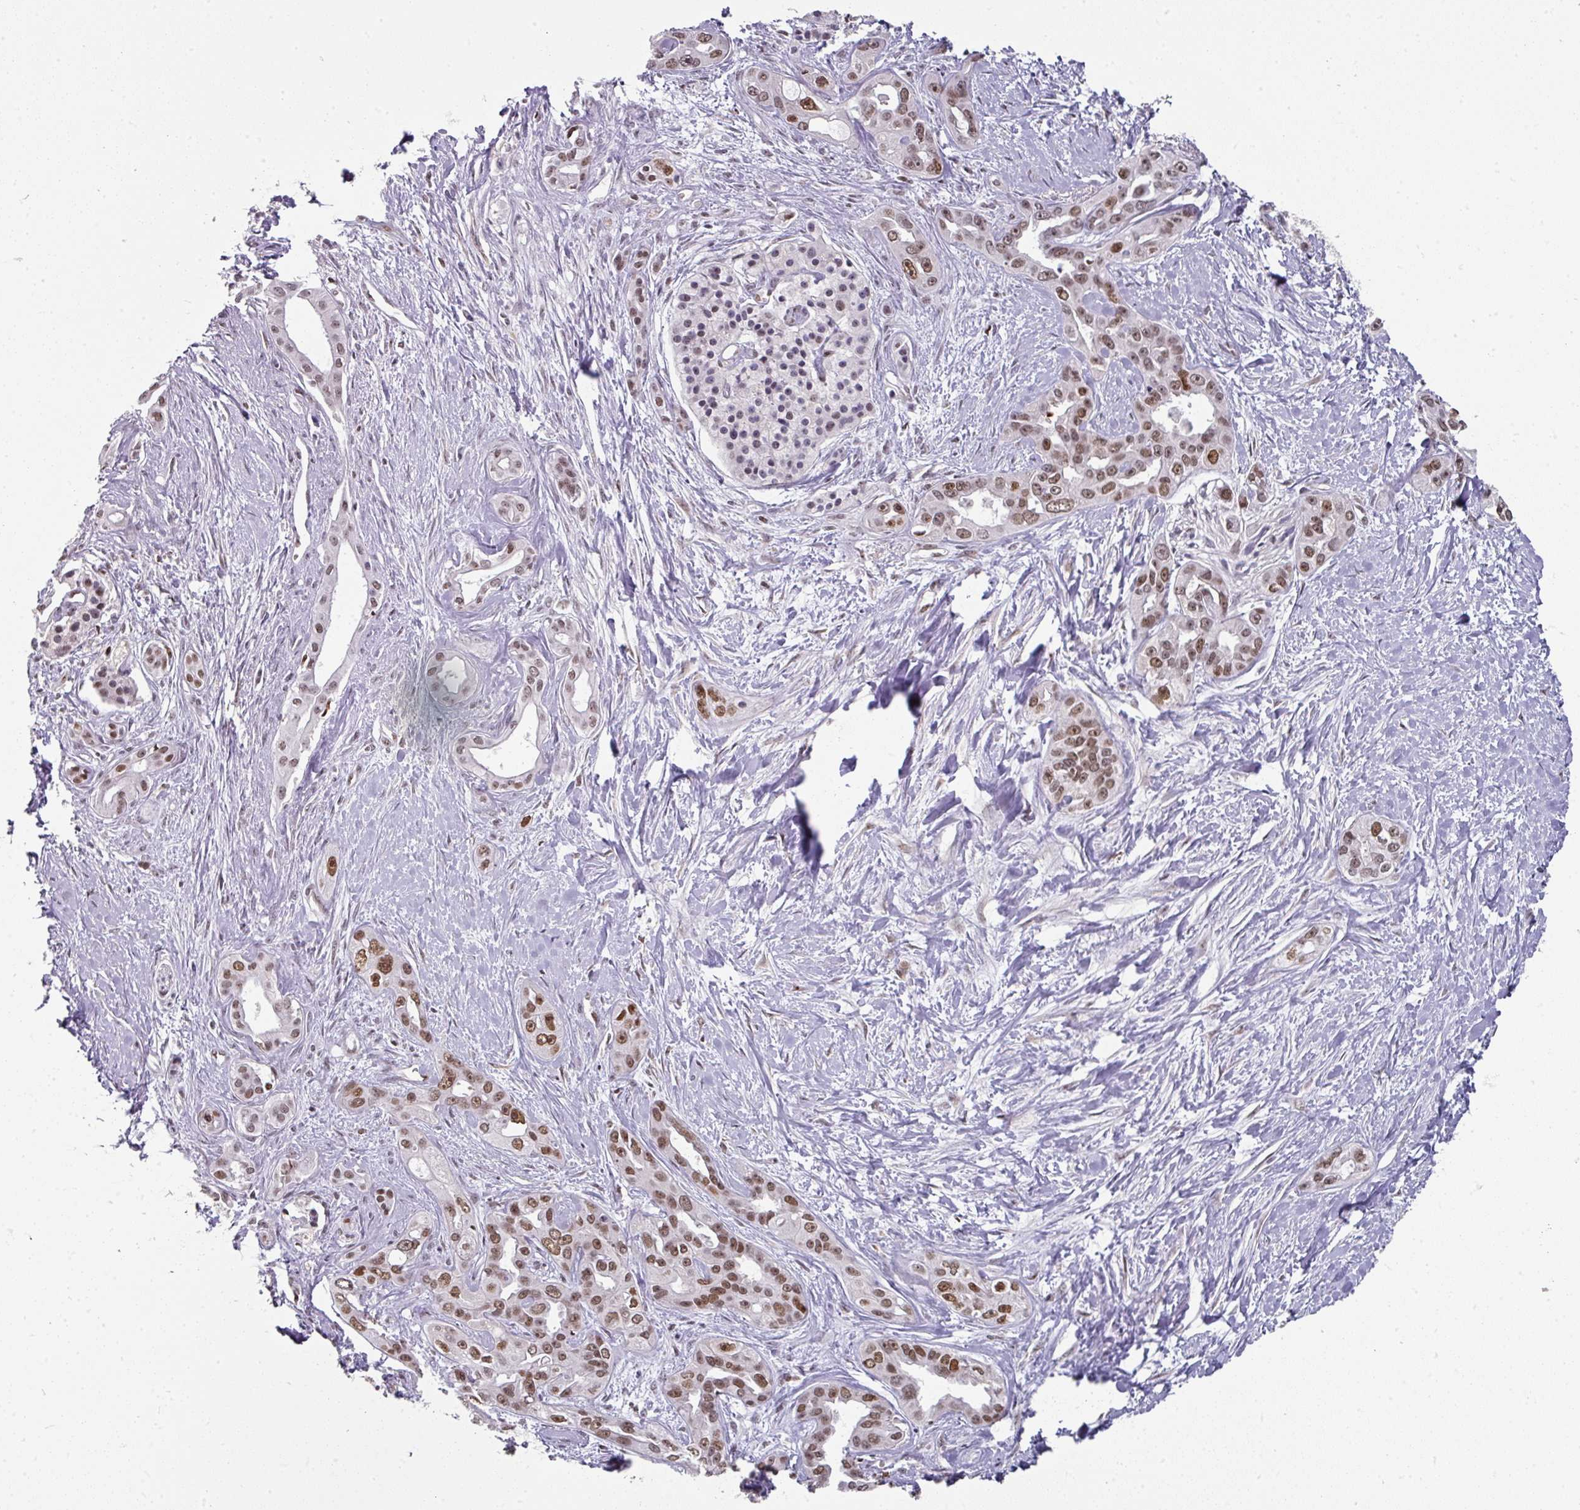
{"staining": {"intensity": "moderate", "quantity": ">75%", "location": "nuclear"}, "tissue": "pancreatic cancer", "cell_type": "Tumor cells", "image_type": "cancer", "snomed": [{"axis": "morphology", "description": "Adenocarcinoma, NOS"}, {"axis": "topography", "description": "Pancreas"}], "caption": "A brown stain shows moderate nuclear expression of a protein in human adenocarcinoma (pancreatic) tumor cells. (Stains: DAB (3,3'-diaminobenzidine) in brown, nuclei in blue, Microscopy: brightfield microscopy at high magnification).", "gene": "RAD50", "patient": {"sex": "female", "age": 50}}